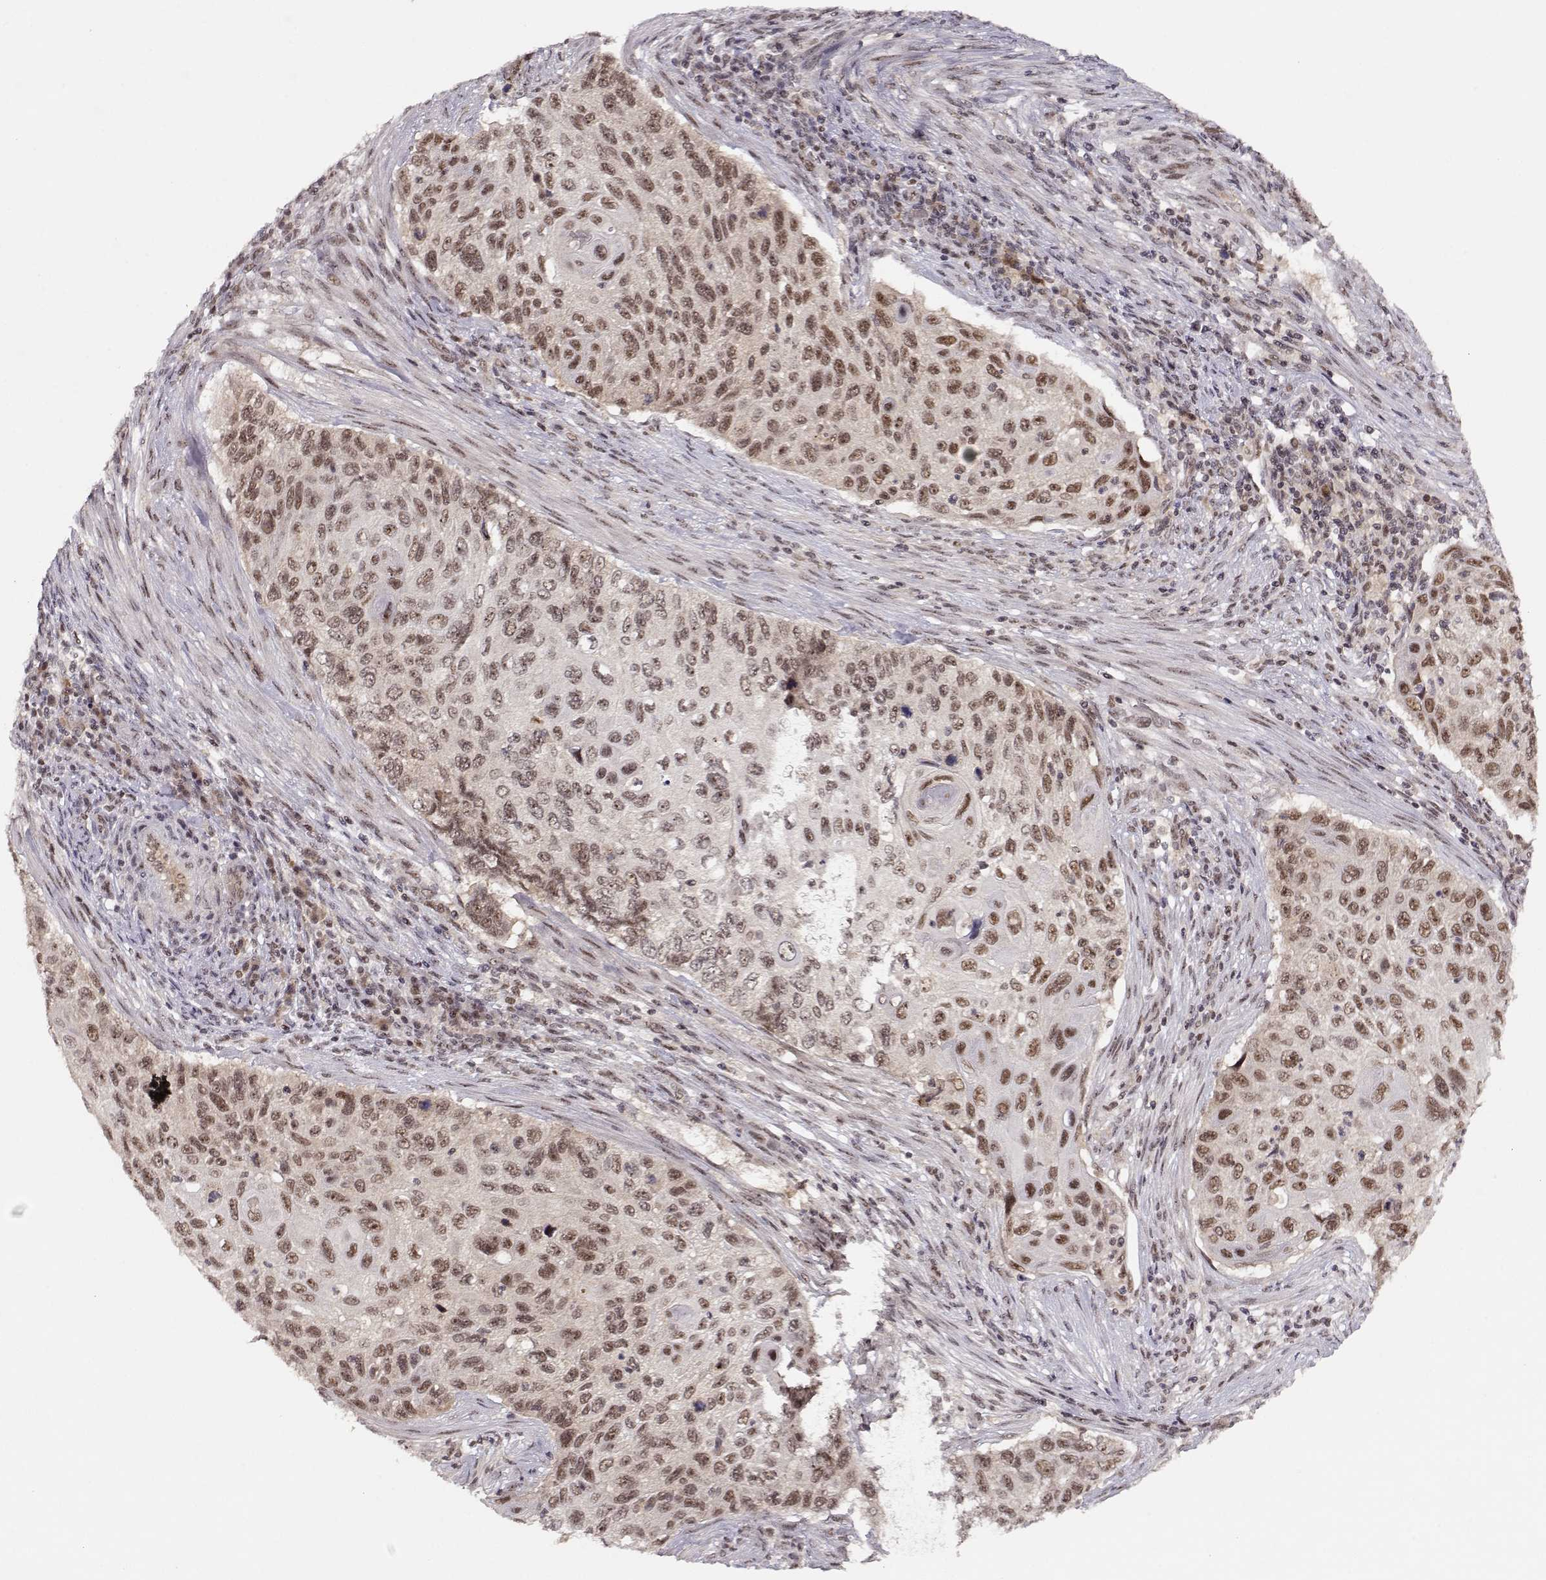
{"staining": {"intensity": "weak", "quantity": ">75%", "location": "nuclear"}, "tissue": "cervical cancer", "cell_type": "Tumor cells", "image_type": "cancer", "snomed": [{"axis": "morphology", "description": "Squamous cell carcinoma, NOS"}, {"axis": "topography", "description": "Cervix"}], "caption": "This photomicrograph reveals cervical squamous cell carcinoma stained with immunohistochemistry to label a protein in brown. The nuclear of tumor cells show weak positivity for the protein. Nuclei are counter-stained blue.", "gene": "CSNK2A1", "patient": {"sex": "female", "age": 70}}